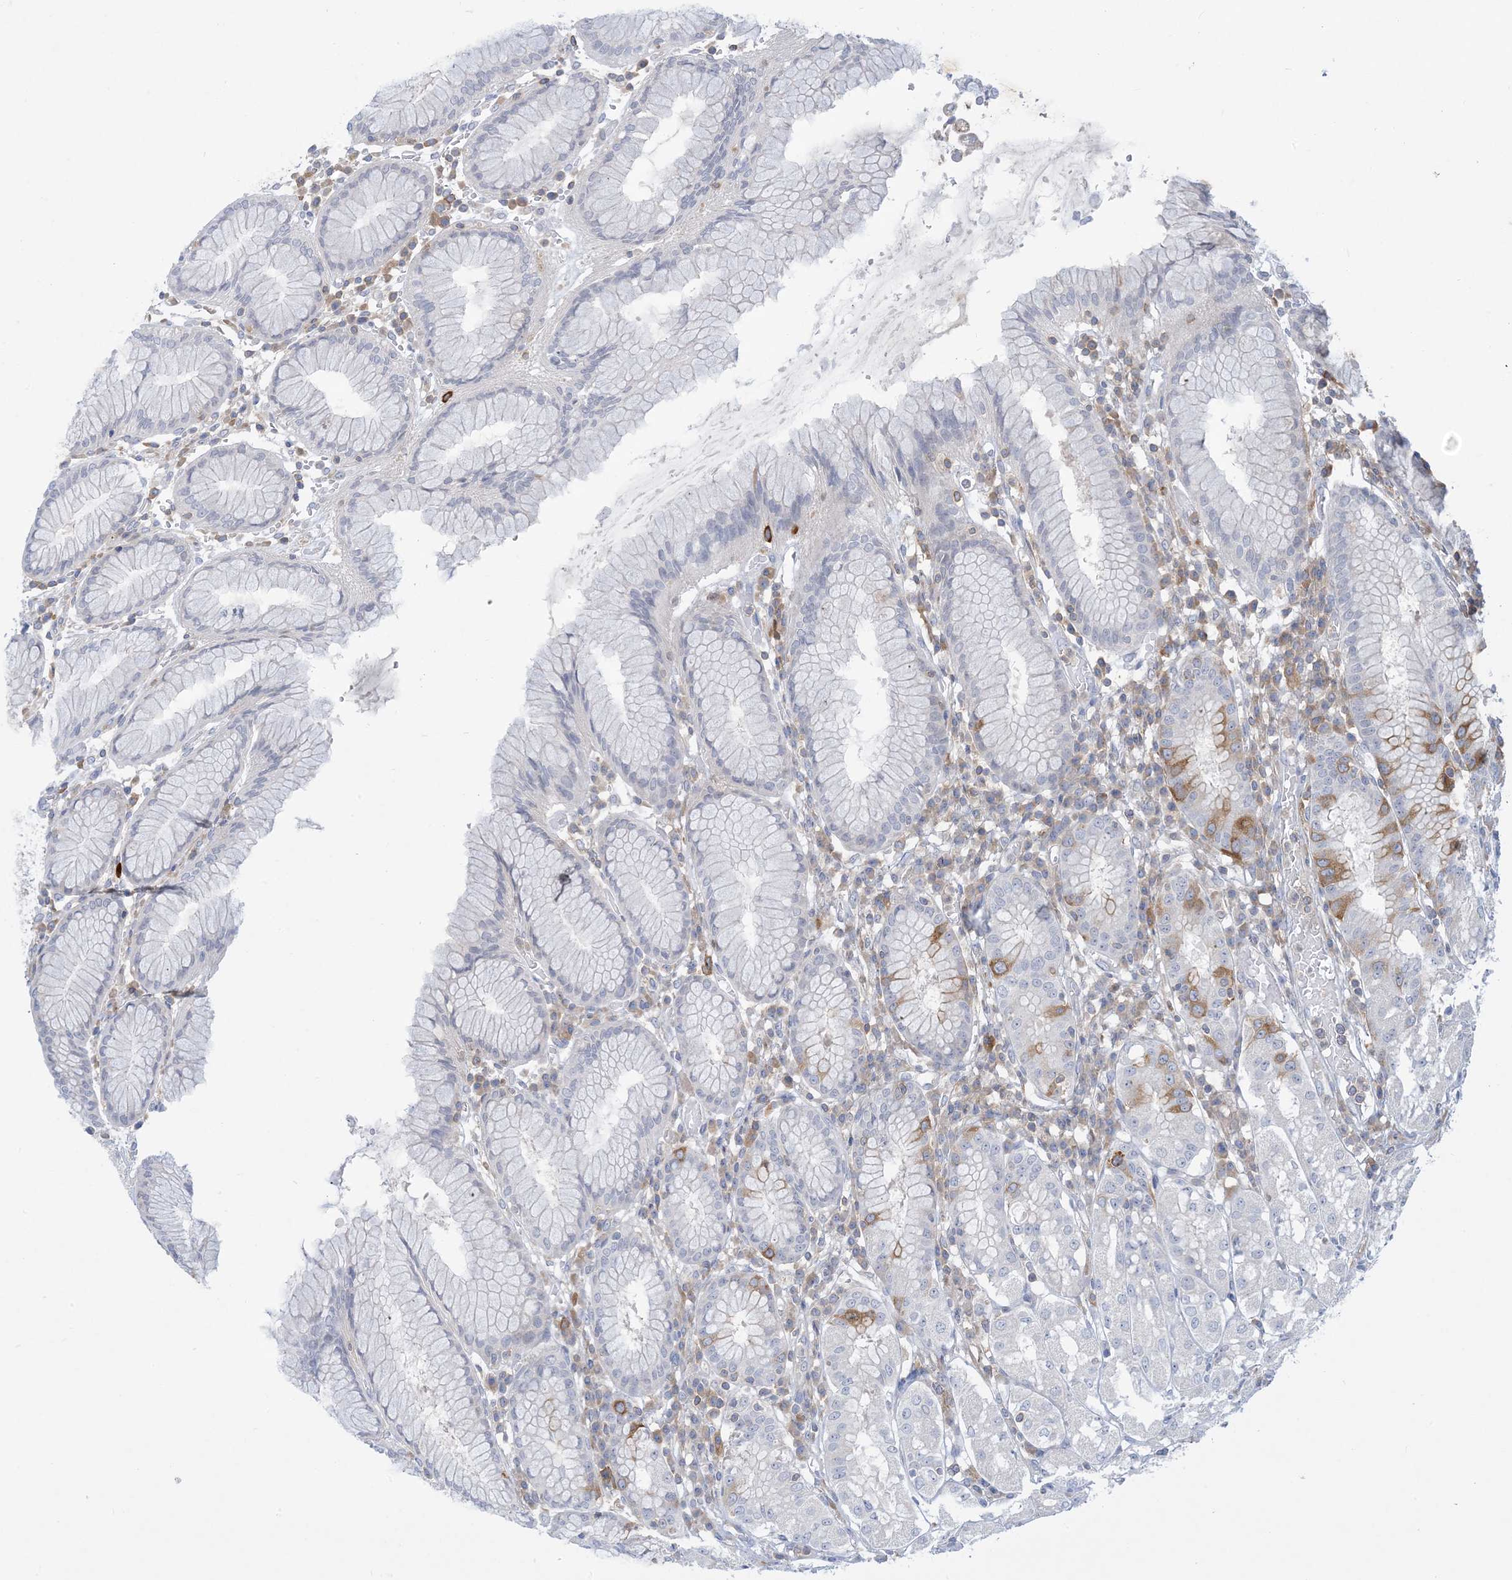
{"staining": {"intensity": "moderate", "quantity": "<25%", "location": "cytoplasmic/membranous"}, "tissue": "stomach", "cell_type": "Glandular cells", "image_type": "normal", "snomed": [{"axis": "morphology", "description": "Normal tissue, NOS"}, {"axis": "topography", "description": "Stomach"}, {"axis": "topography", "description": "Stomach, lower"}], "caption": "DAB immunohistochemical staining of unremarkable stomach demonstrates moderate cytoplasmic/membranous protein positivity in approximately <25% of glandular cells. The staining is performed using DAB brown chromogen to label protein expression. The nuclei are counter-stained blue using hematoxylin.", "gene": "AOC1", "patient": {"sex": "female", "age": 56}}